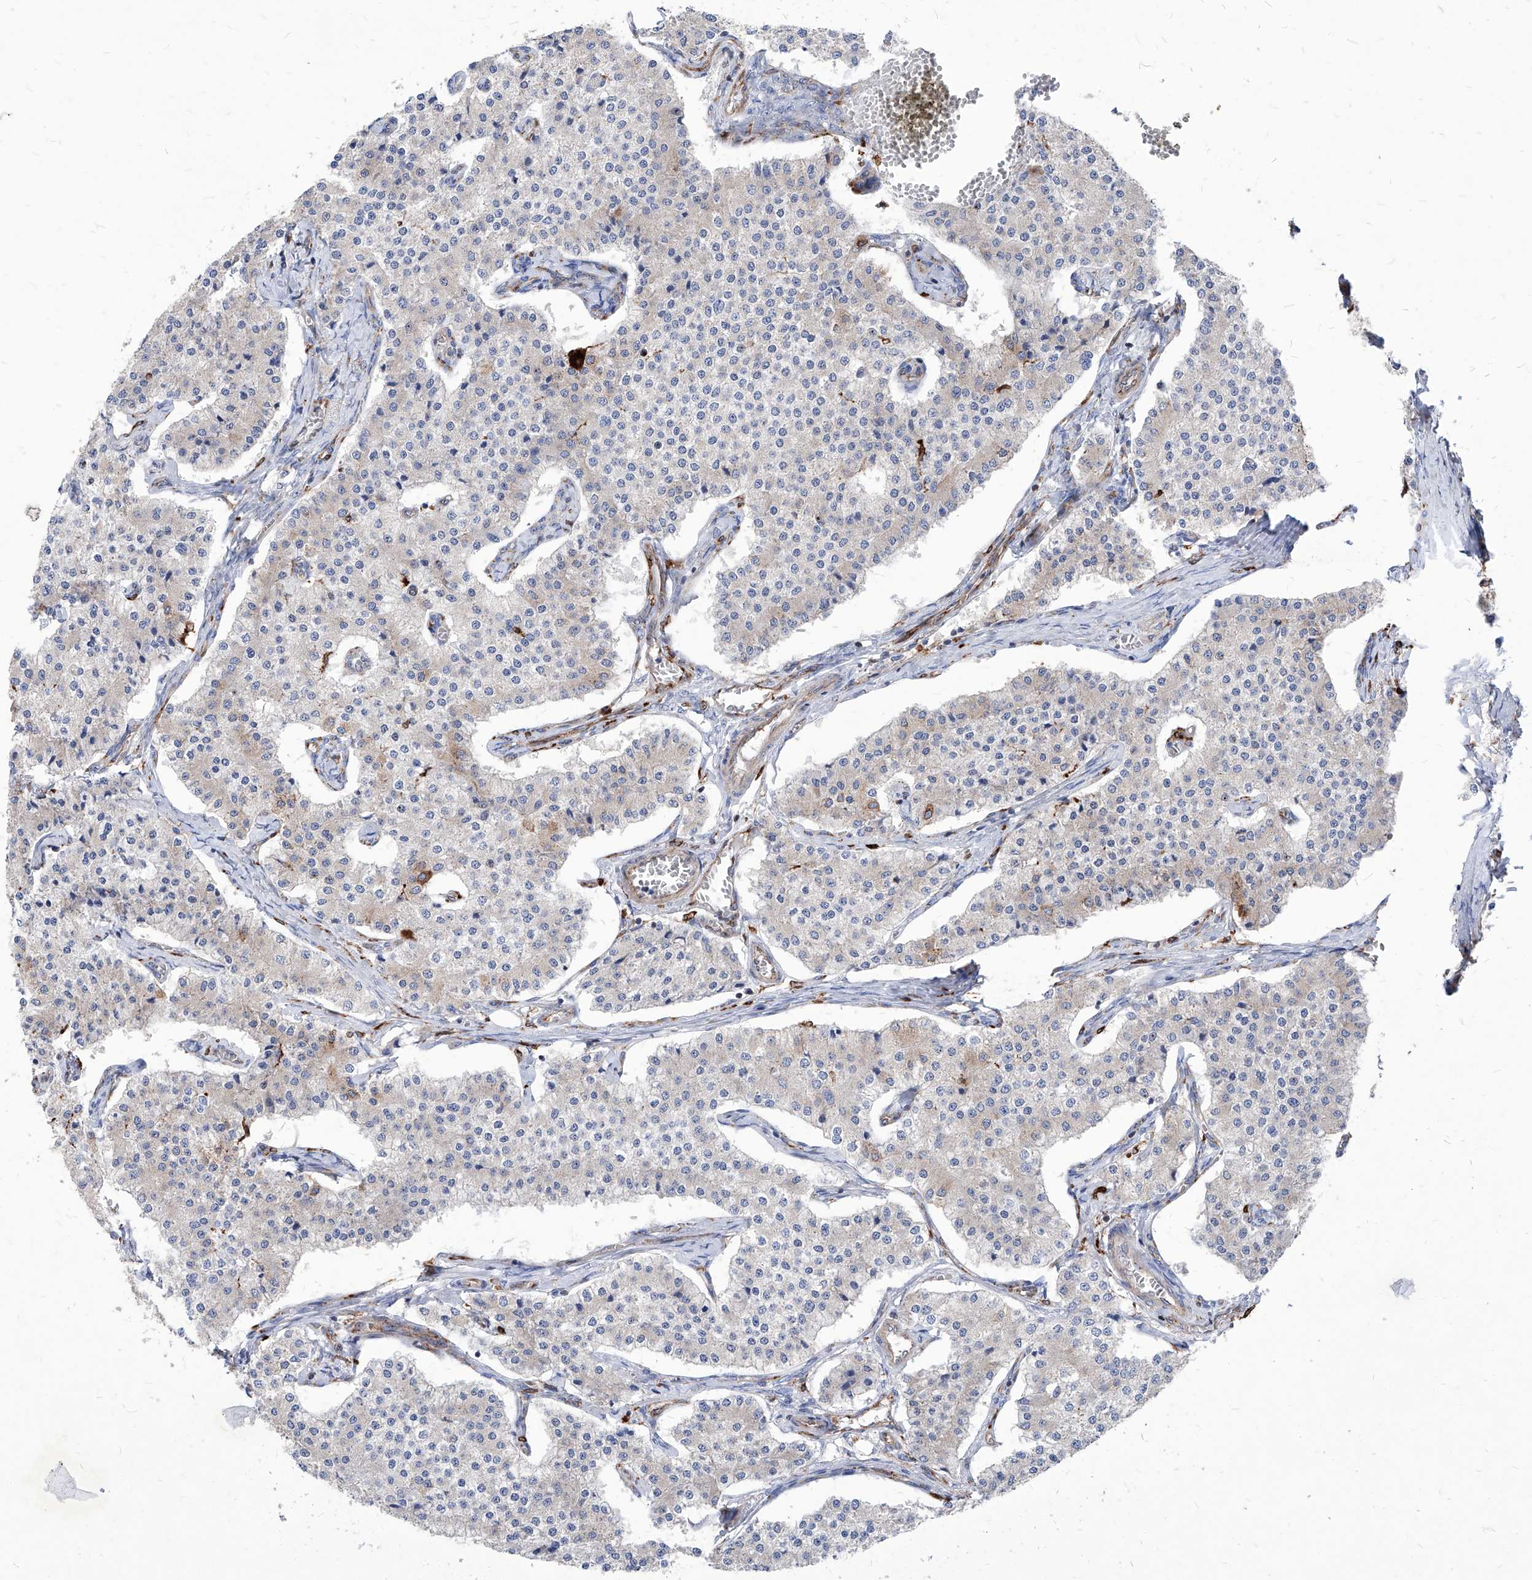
{"staining": {"intensity": "weak", "quantity": "<25%", "location": "cytoplasmic/membranous"}, "tissue": "carcinoid", "cell_type": "Tumor cells", "image_type": "cancer", "snomed": [{"axis": "morphology", "description": "Carcinoid, malignant, NOS"}, {"axis": "topography", "description": "Colon"}], "caption": "Tumor cells show no significant expression in malignant carcinoid.", "gene": "UBOX5", "patient": {"sex": "female", "age": 52}}